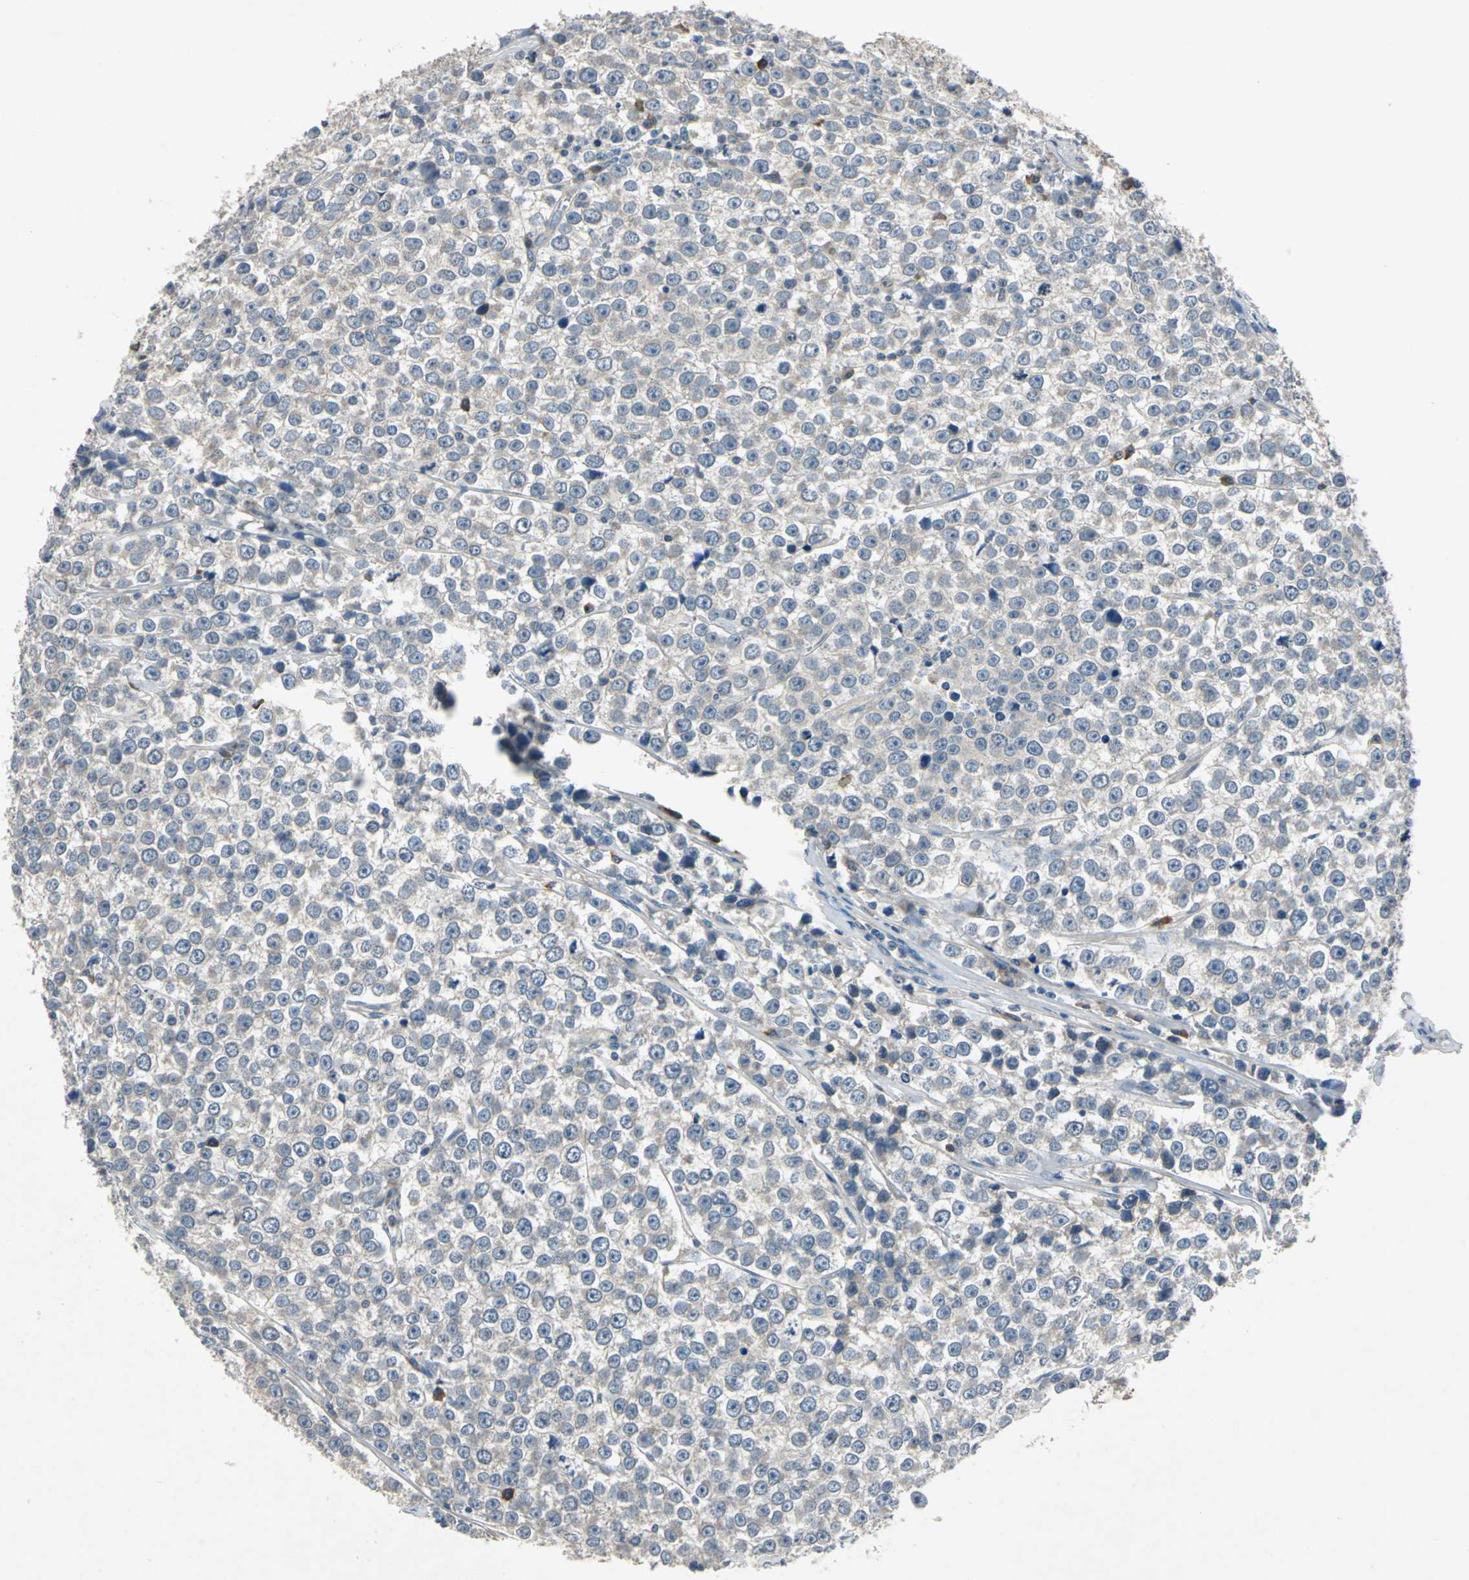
{"staining": {"intensity": "negative", "quantity": "none", "location": "none"}, "tissue": "testis cancer", "cell_type": "Tumor cells", "image_type": "cancer", "snomed": [{"axis": "morphology", "description": "Seminoma, NOS"}, {"axis": "morphology", "description": "Carcinoma, Embryonal, NOS"}, {"axis": "topography", "description": "Testis"}], "caption": "Micrograph shows no significant protein staining in tumor cells of testis cancer.", "gene": "SLC2A13", "patient": {"sex": "male", "age": 52}}